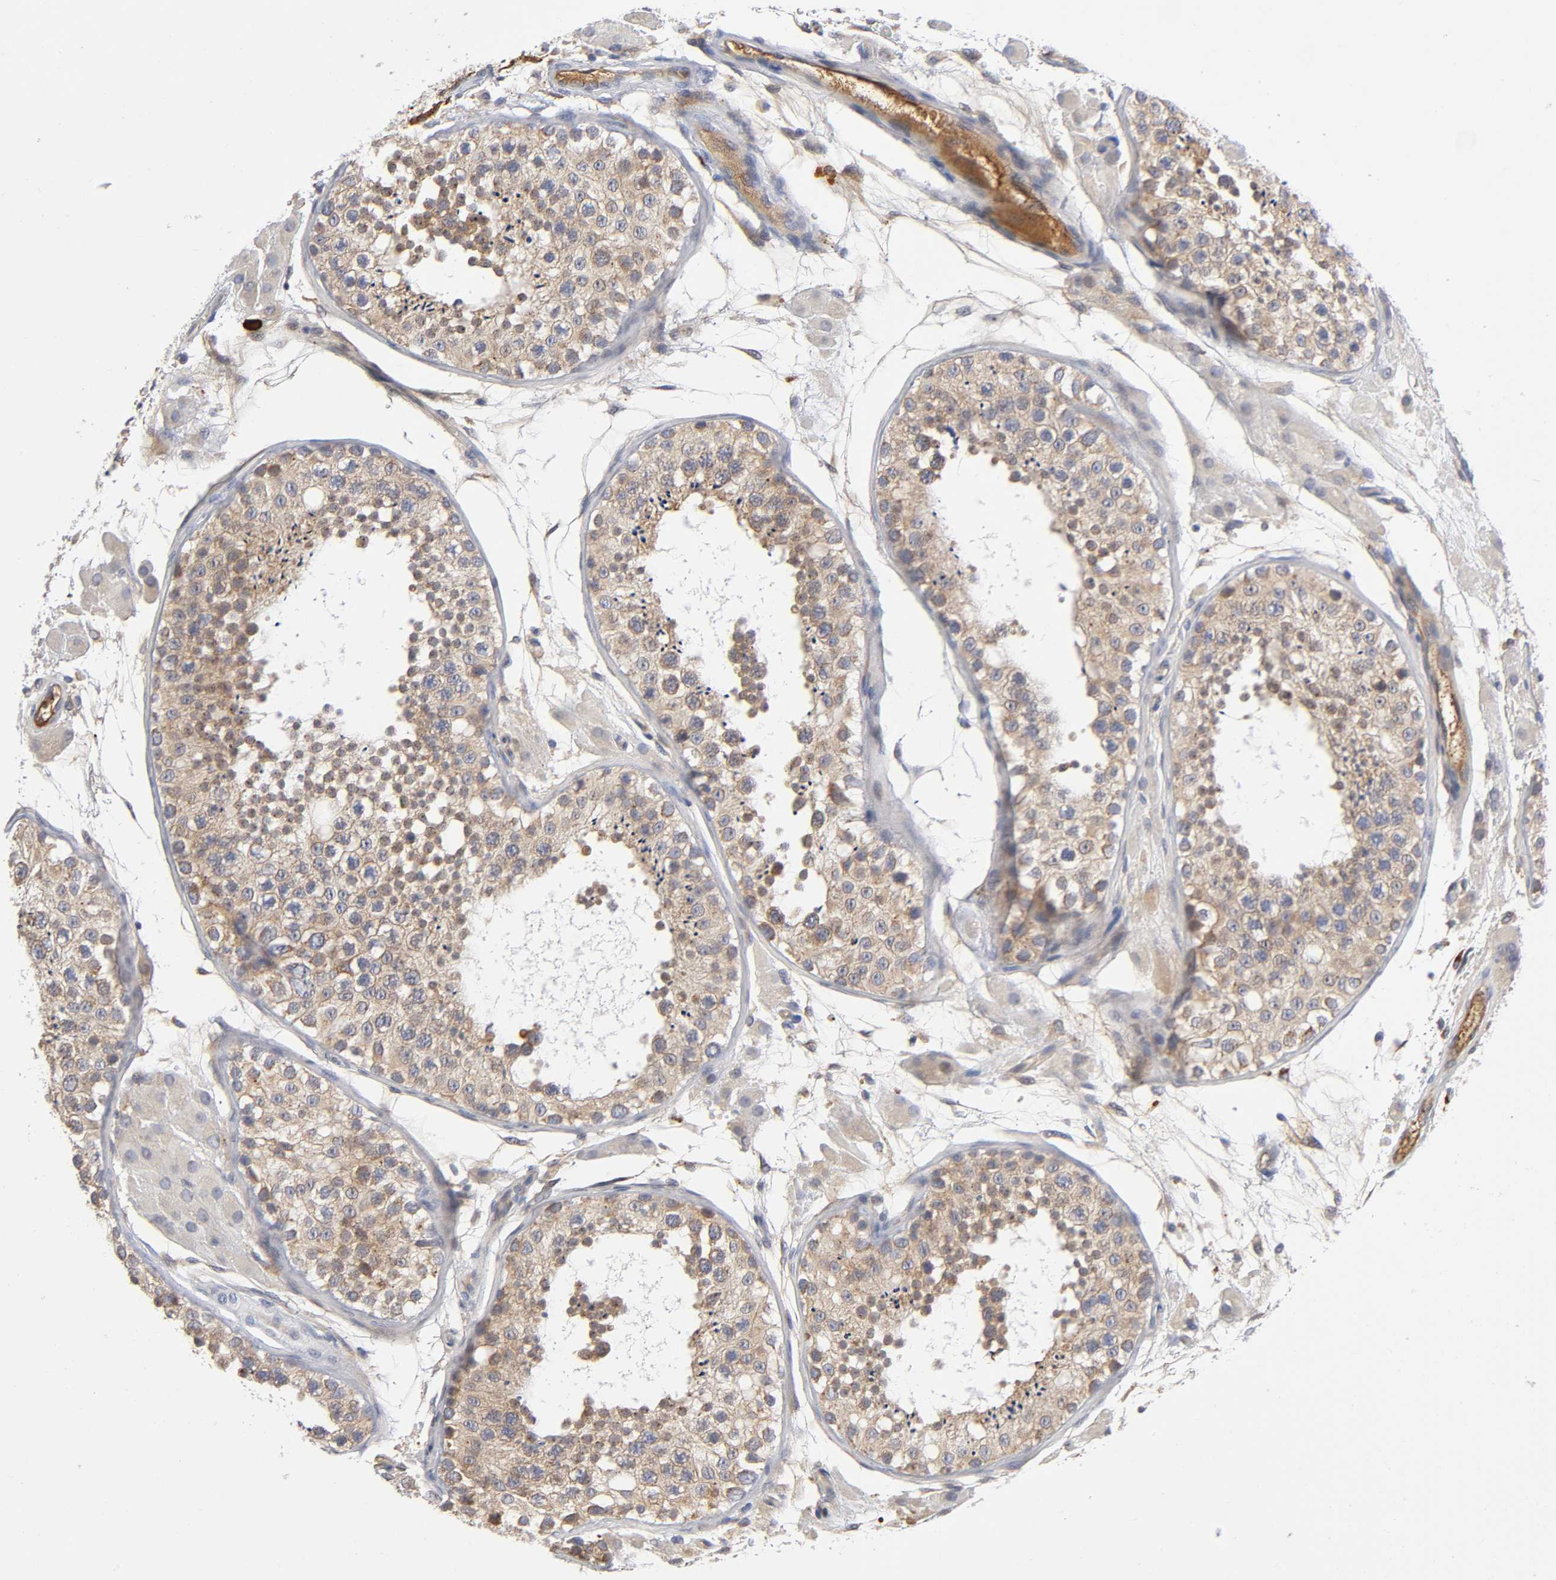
{"staining": {"intensity": "weak", "quantity": ">75%", "location": "cytoplasmic/membranous"}, "tissue": "testis", "cell_type": "Cells in seminiferous ducts", "image_type": "normal", "snomed": [{"axis": "morphology", "description": "Normal tissue, NOS"}, {"axis": "topography", "description": "Testis"}], "caption": "A photomicrograph showing weak cytoplasmic/membranous positivity in approximately >75% of cells in seminiferous ducts in unremarkable testis, as visualized by brown immunohistochemical staining.", "gene": "NOVA1", "patient": {"sex": "male", "age": 26}}